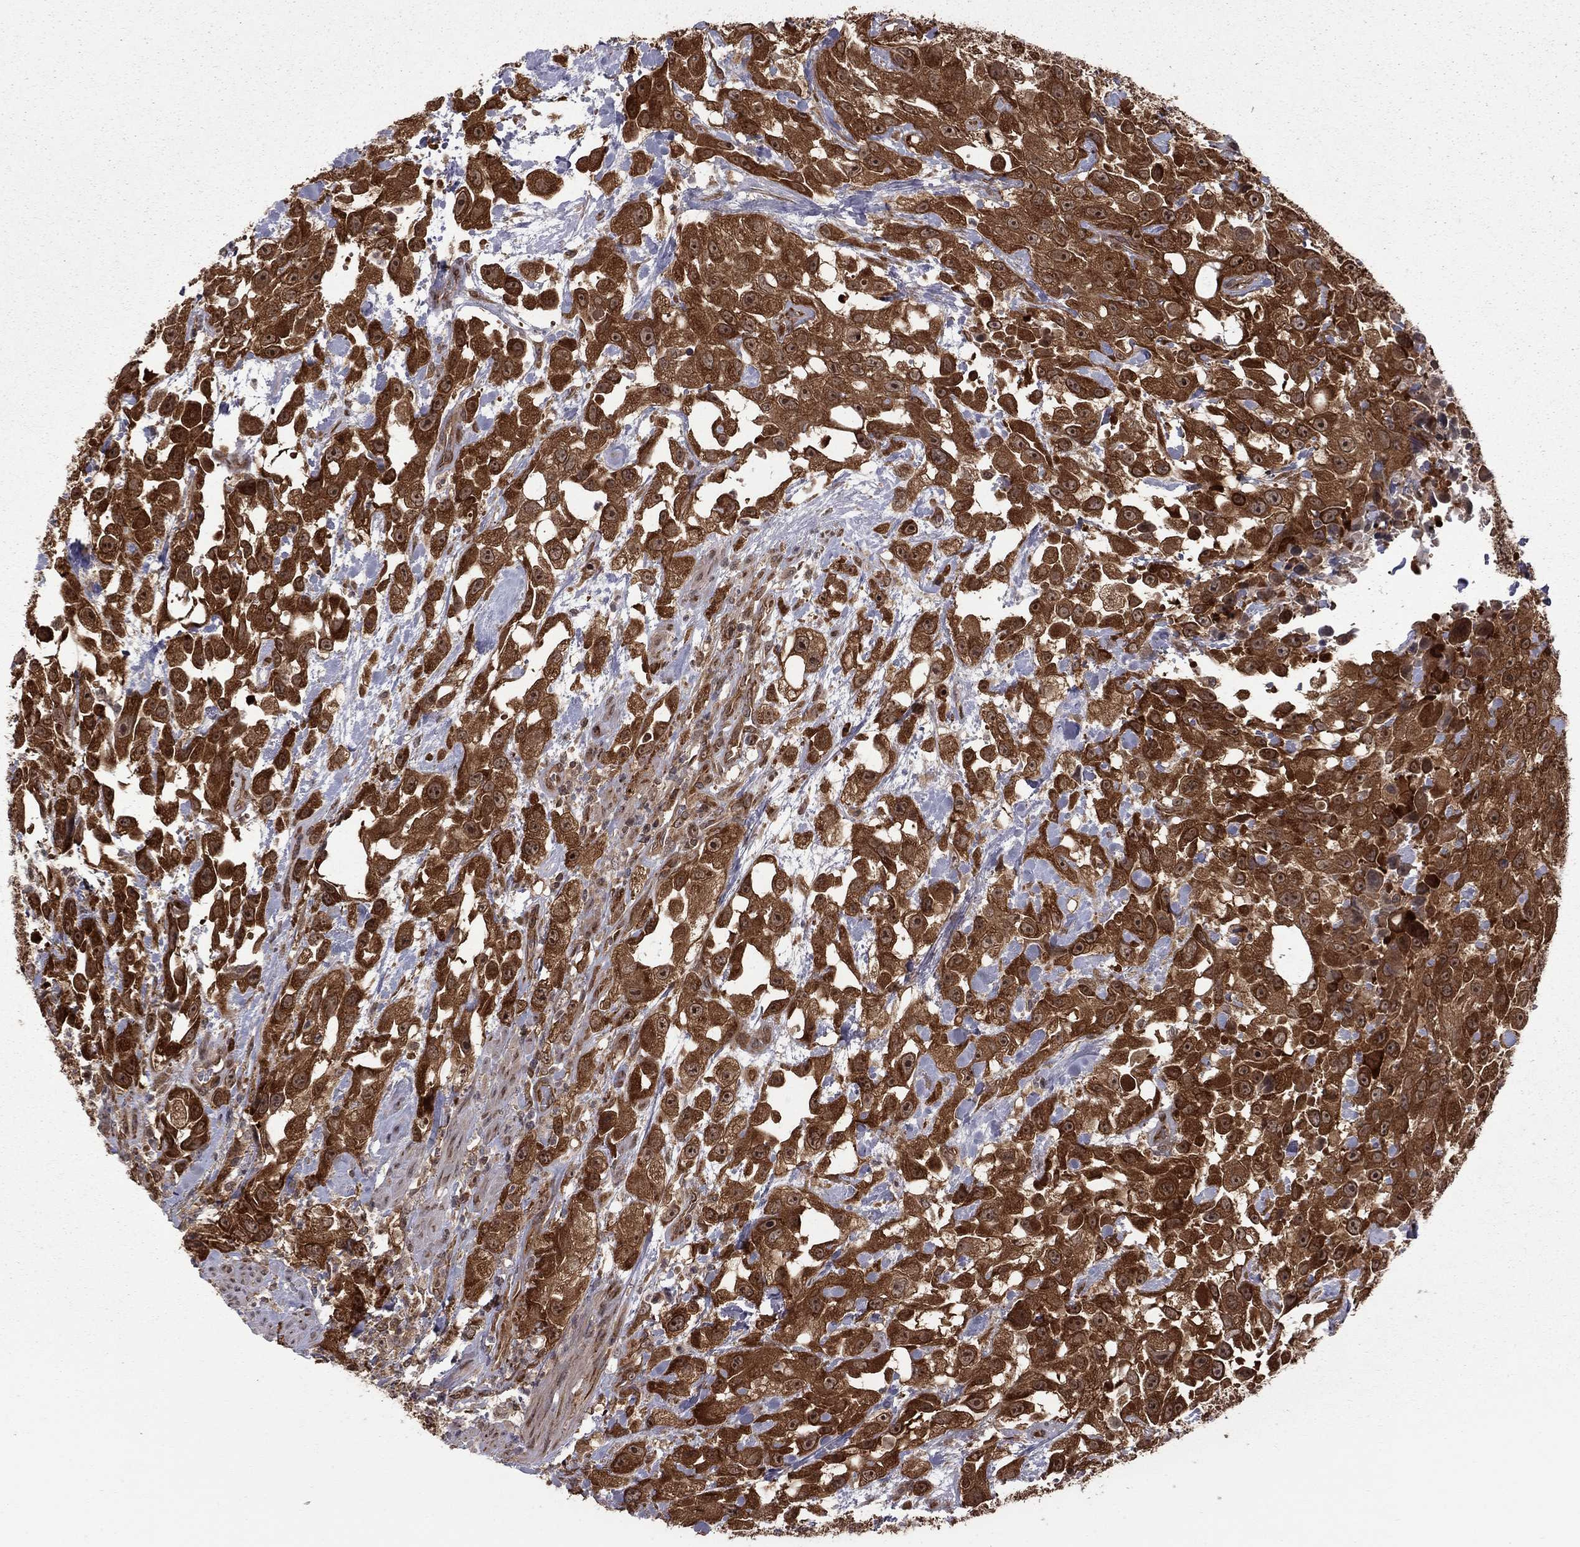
{"staining": {"intensity": "strong", "quantity": ">75%", "location": "cytoplasmic/membranous"}, "tissue": "urothelial cancer", "cell_type": "Tumor cells", "image_type": "cancer", "snomed": [{"axis": "morphology", "description": "Urothelial carcinoma, High grade"}, {"axis": "topography", "description": "Urinary bladder"}], "caption": "Immunohistochemistry histopathology image of neoplastic tissue: urothelial cancer stained using IHC shows high levels of strong protein expression localized specifically in the cytoplasmic/membranous of tumor cells, appearing as a cytoplasmic/membranous brown color.", "gene": "NAA50", "patient": {"sex": "male", "age": 79}}